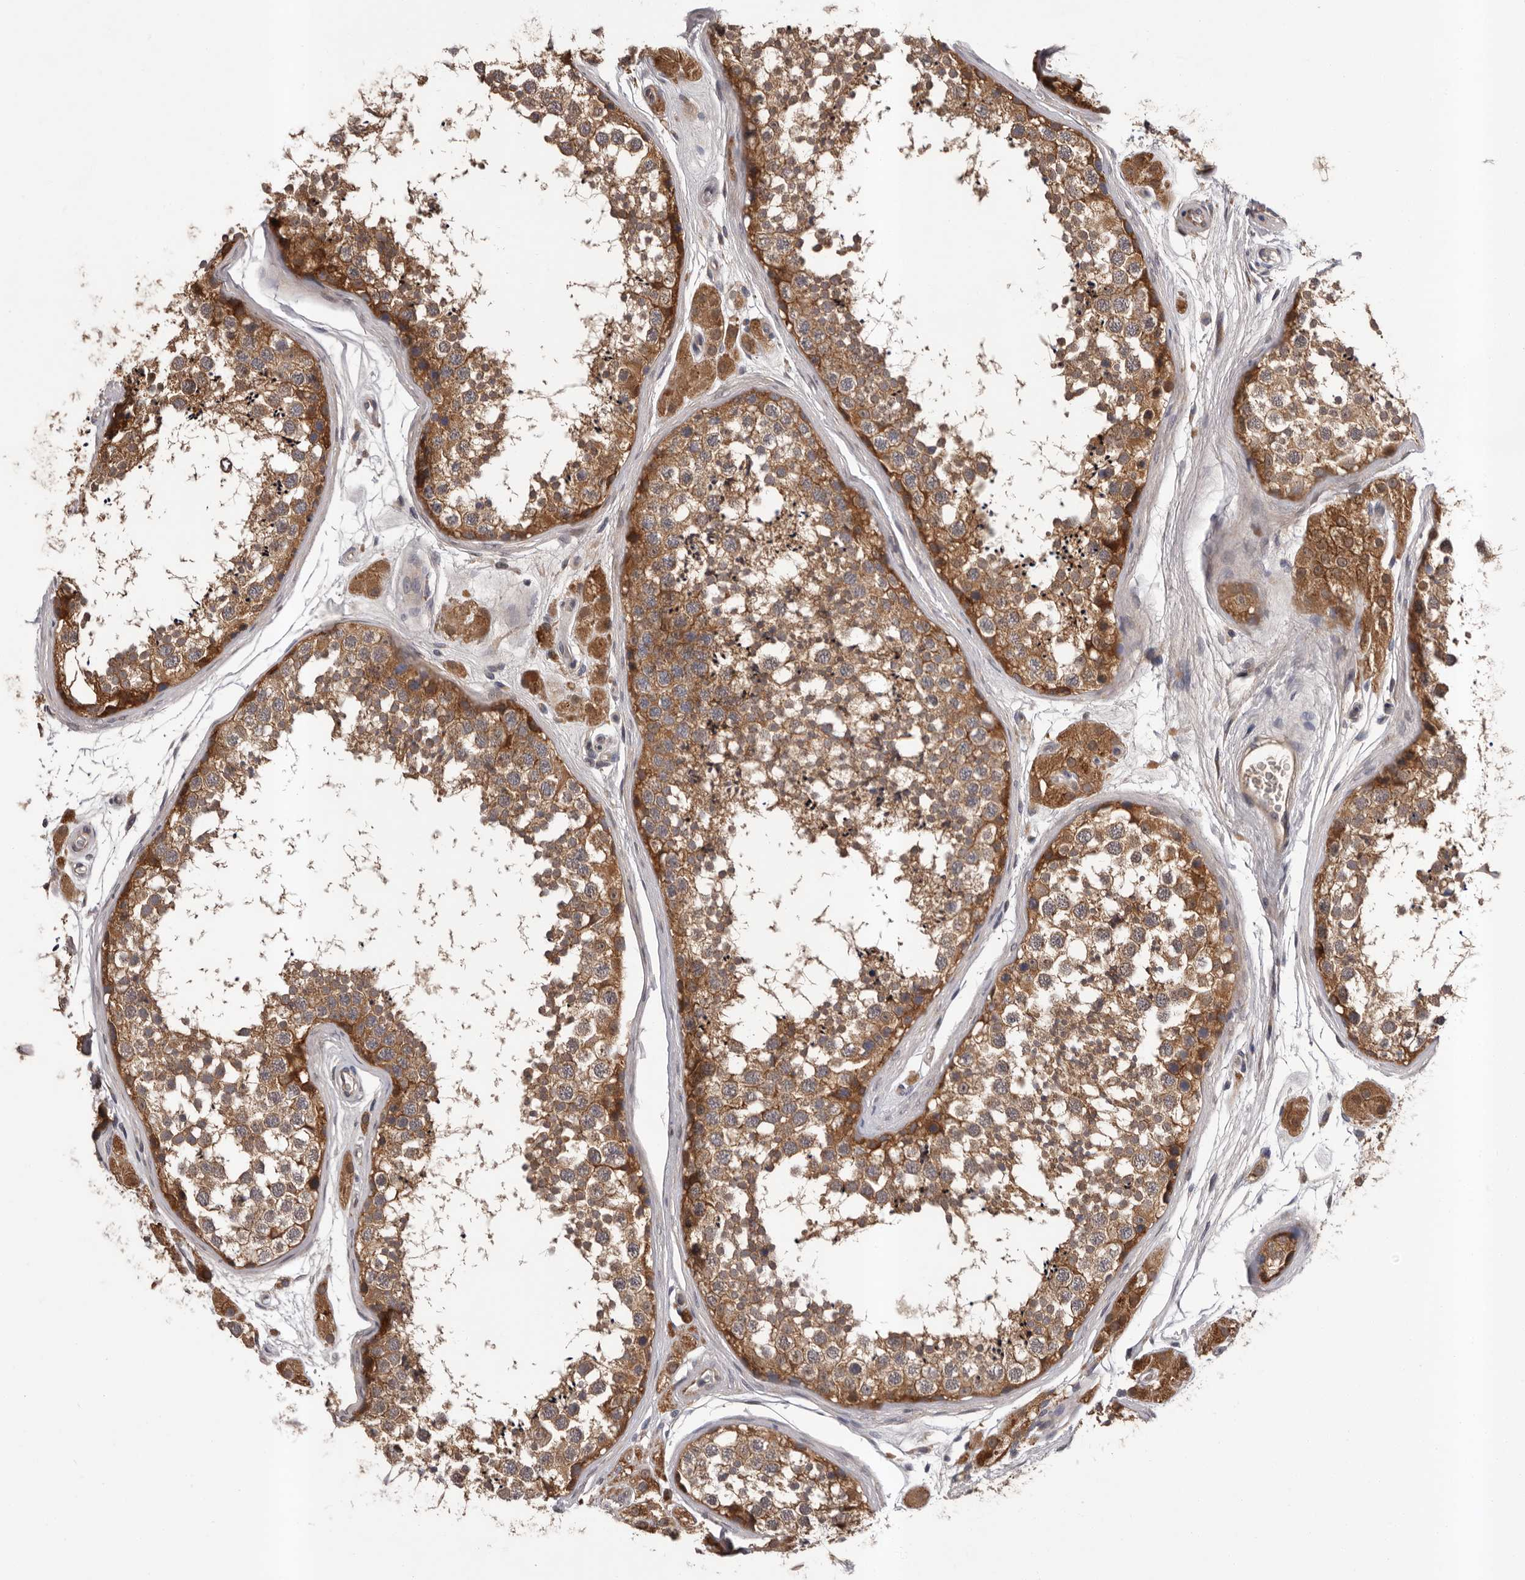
{"staining": {"intensity": "moderate", "quantity": ">75%", "location": "cytoplasmic/membranous"}, "tissue": "testis", "cell_type": "Cells in seminiferous ducts", "image_type": "normal", "snomed": [{"axis": "morphology", "description": "Normal tissue, NOS"}, {"axis": "topography", "description": "Testis"}], "caption": "Testis stained with DAB immunohistochemistry demonstrates medium levels of moderate cytoplasmic/membranous positivity in about >75% of cells in seminiferous ducts.", "gene": "PRKD1", "patient": {"sex": "male", "age": 56}}